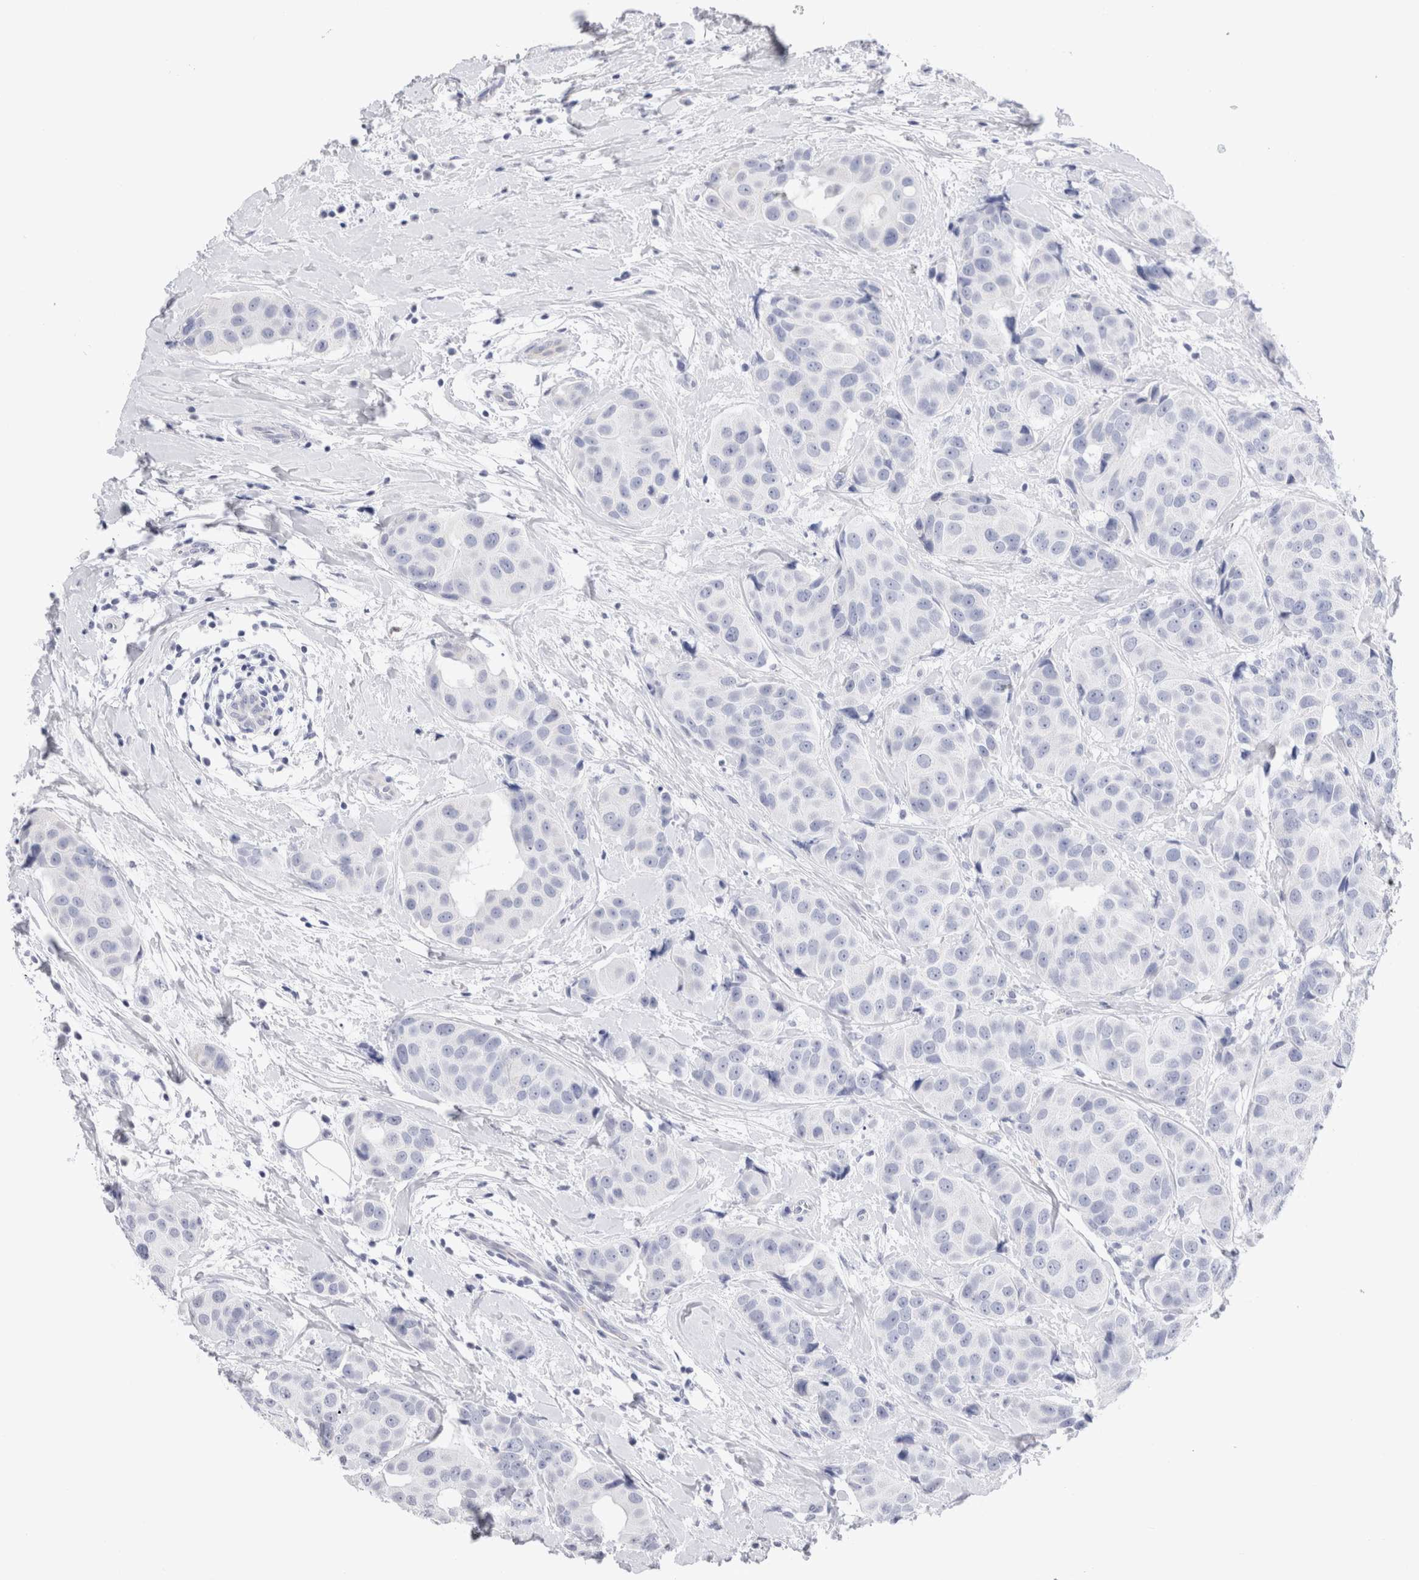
{"staining": {"intensity": "negative", "quantity": "none", "location": "none"}, "tissue": "breast cancer", "cell_type": "Tumor cells", "image_type": "cancer", "snomed": [{"axis": "morphology", "description": "Normal tissue, NOS"}, {"axis": "morphology", "description": "Duct carcinoma"}, {"axis": "topography", "description": "Breast"}], "caption": "The photomicrograph demonstrates no staining of tumor cells in breast invasive ductal carcinoma. (DAB immunohistochemistry with hematoxylin counter stain).", "gene": "SLC10A5", "patient": {"sex": "female", "age": 39}}